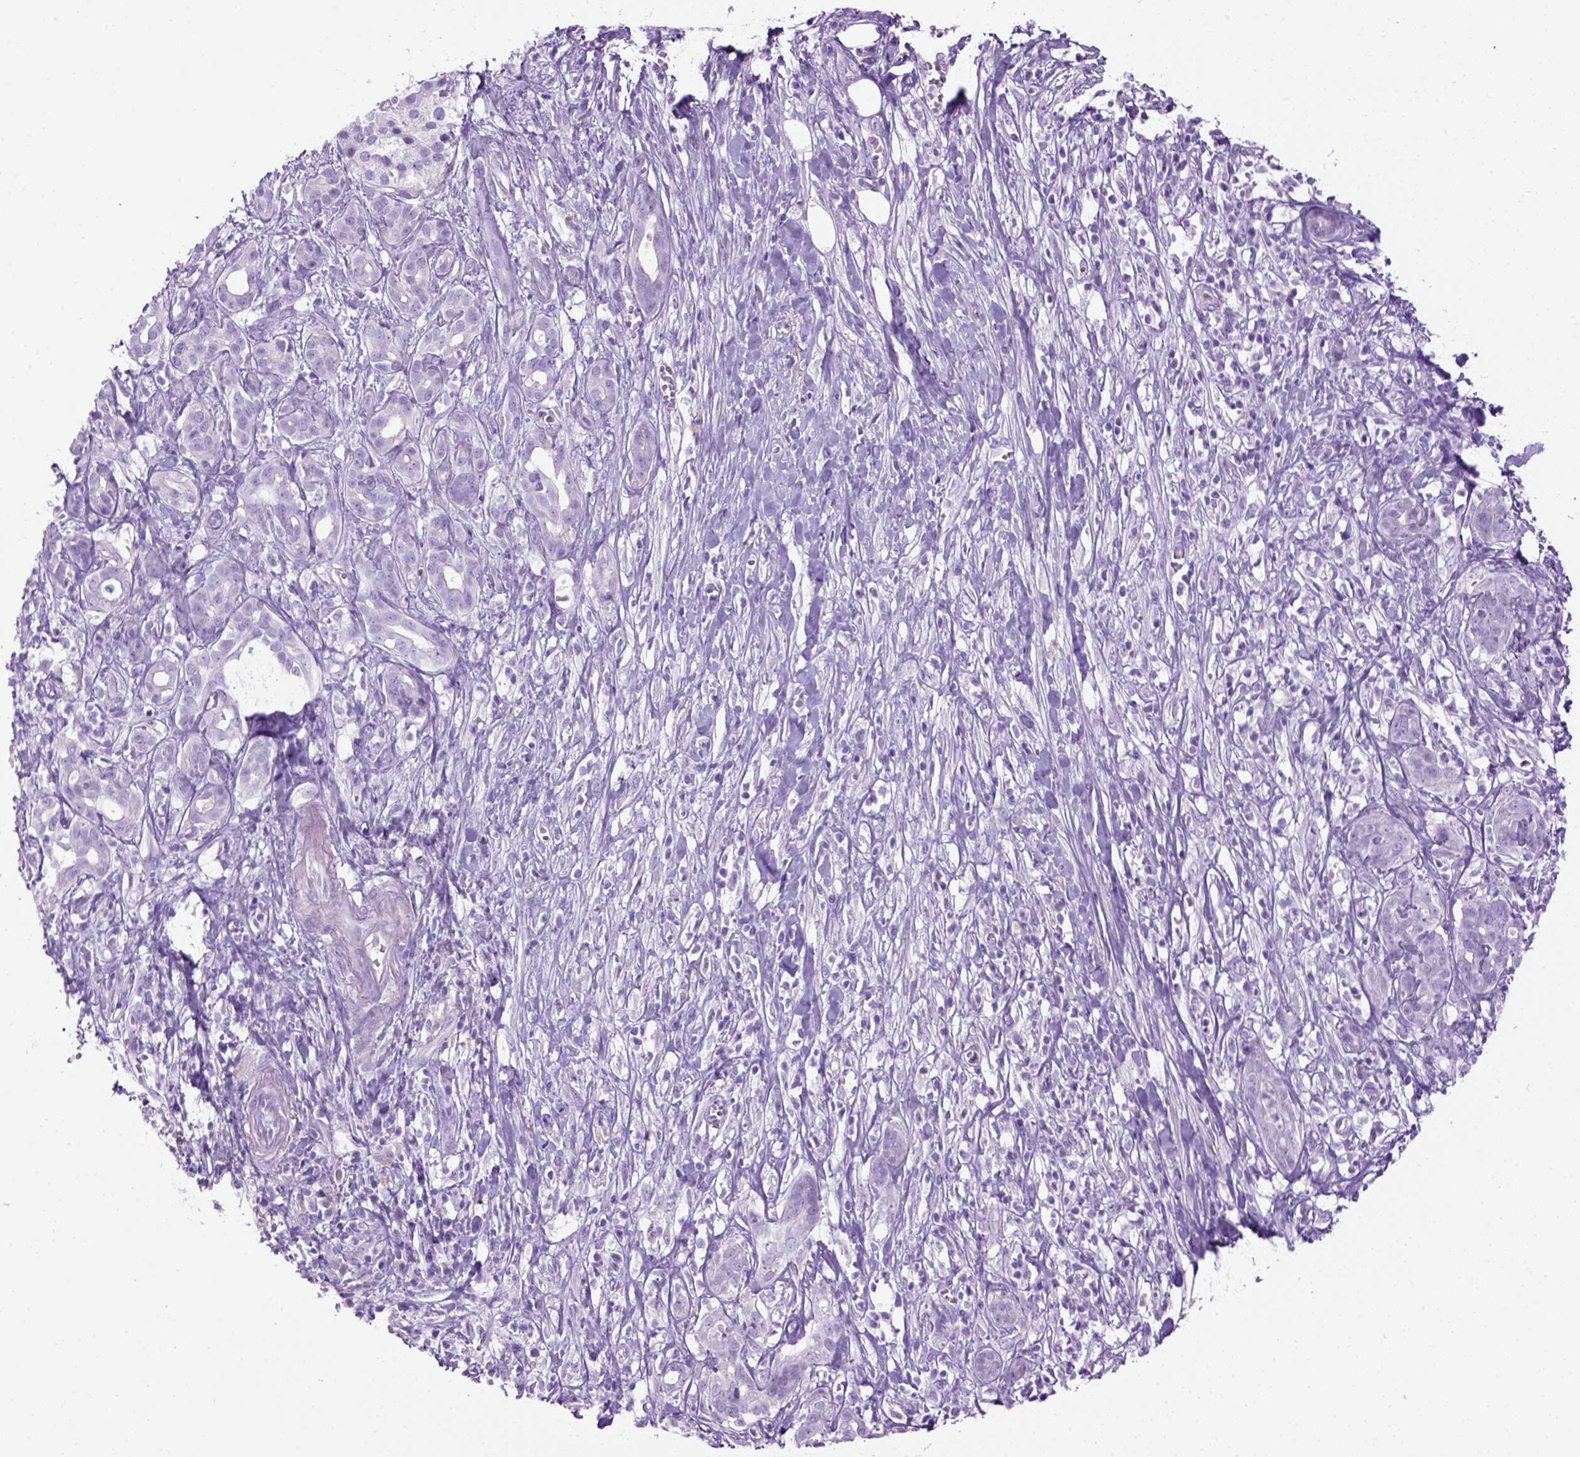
{"staining": {"intensity": "negative", "quantity": "none", "location": "none"}, "tissue": "pancreatic cancer", "cell_type": "Tumor cells", "image_type": "cancer", "snomed": [{"axis": "morphology", "description": "Adenocarcinoma, NOS"}, {"axis": "topography", "description": "Pancreas"}], "caption": "Photomicrograph shows no protein staining in tumor cells of pancreatic cancer tissue.", "gene": "GABRB2", "patient": {"sex": "male", "age": 61}}